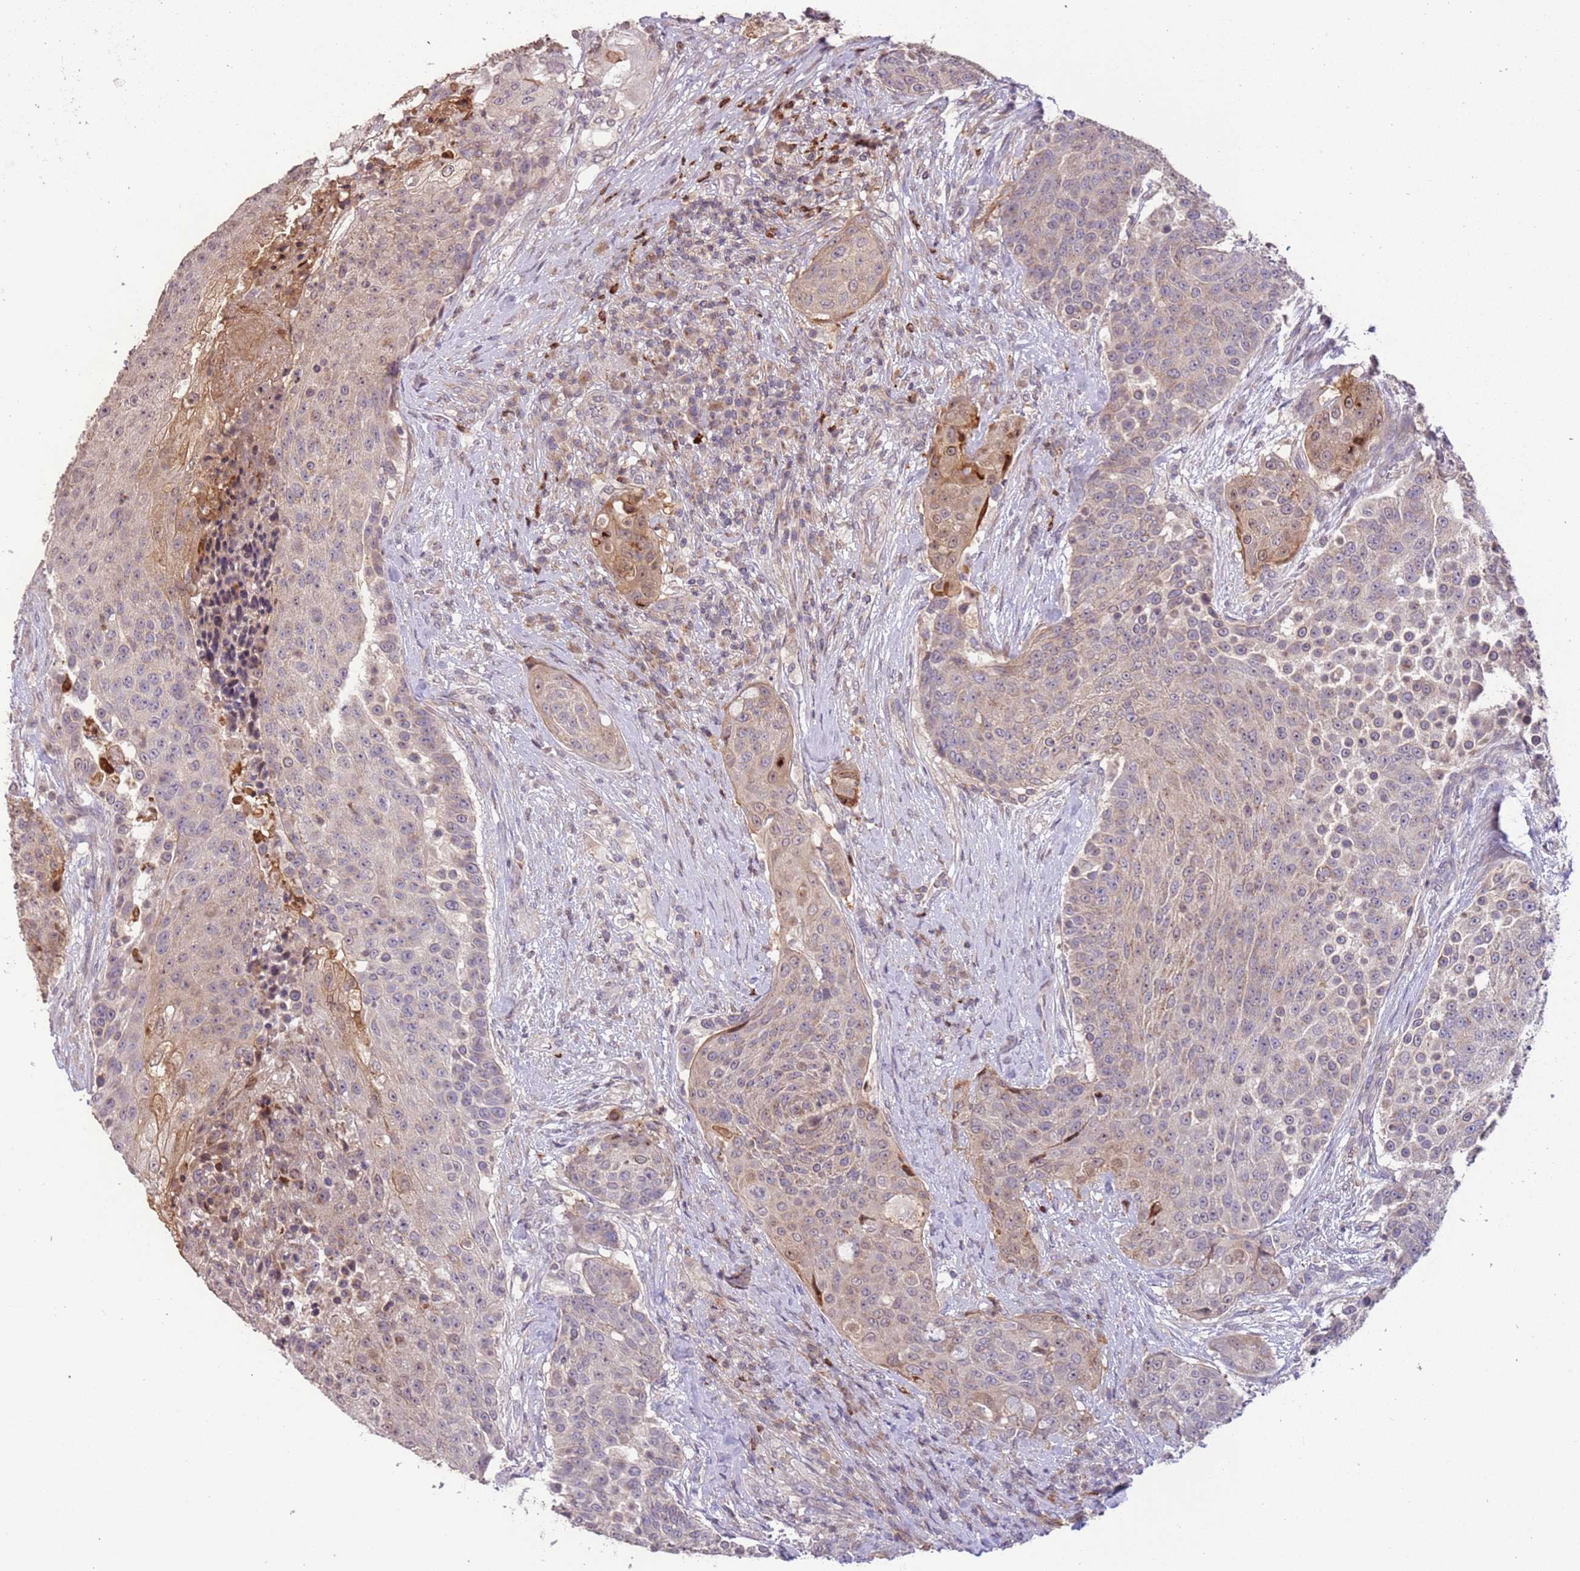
{"staining": {"intensity": "weak", "quantity": "<25%", "location": "cytoplasmic/membranous,nuclear"}, "tissue": "urothelial cancer", "cell_type": "Tumor cells", "image_type": "cancer", "snomed": [{"axis": "morphology", "description": "Urothelial carcinoma, High grade"}, {"axis": "topography", "description": "Urinary bladder"}], "caption": "Image shows no significant protein expression in tumor cells of urothelial cancer. (DAB (3,3'-diaminobenzidine) immunohistochemistry (IHC) with hematoxylin counter stain).", "gene": "SLC16A4", "patient": {"sex": "female", "age": 63}}